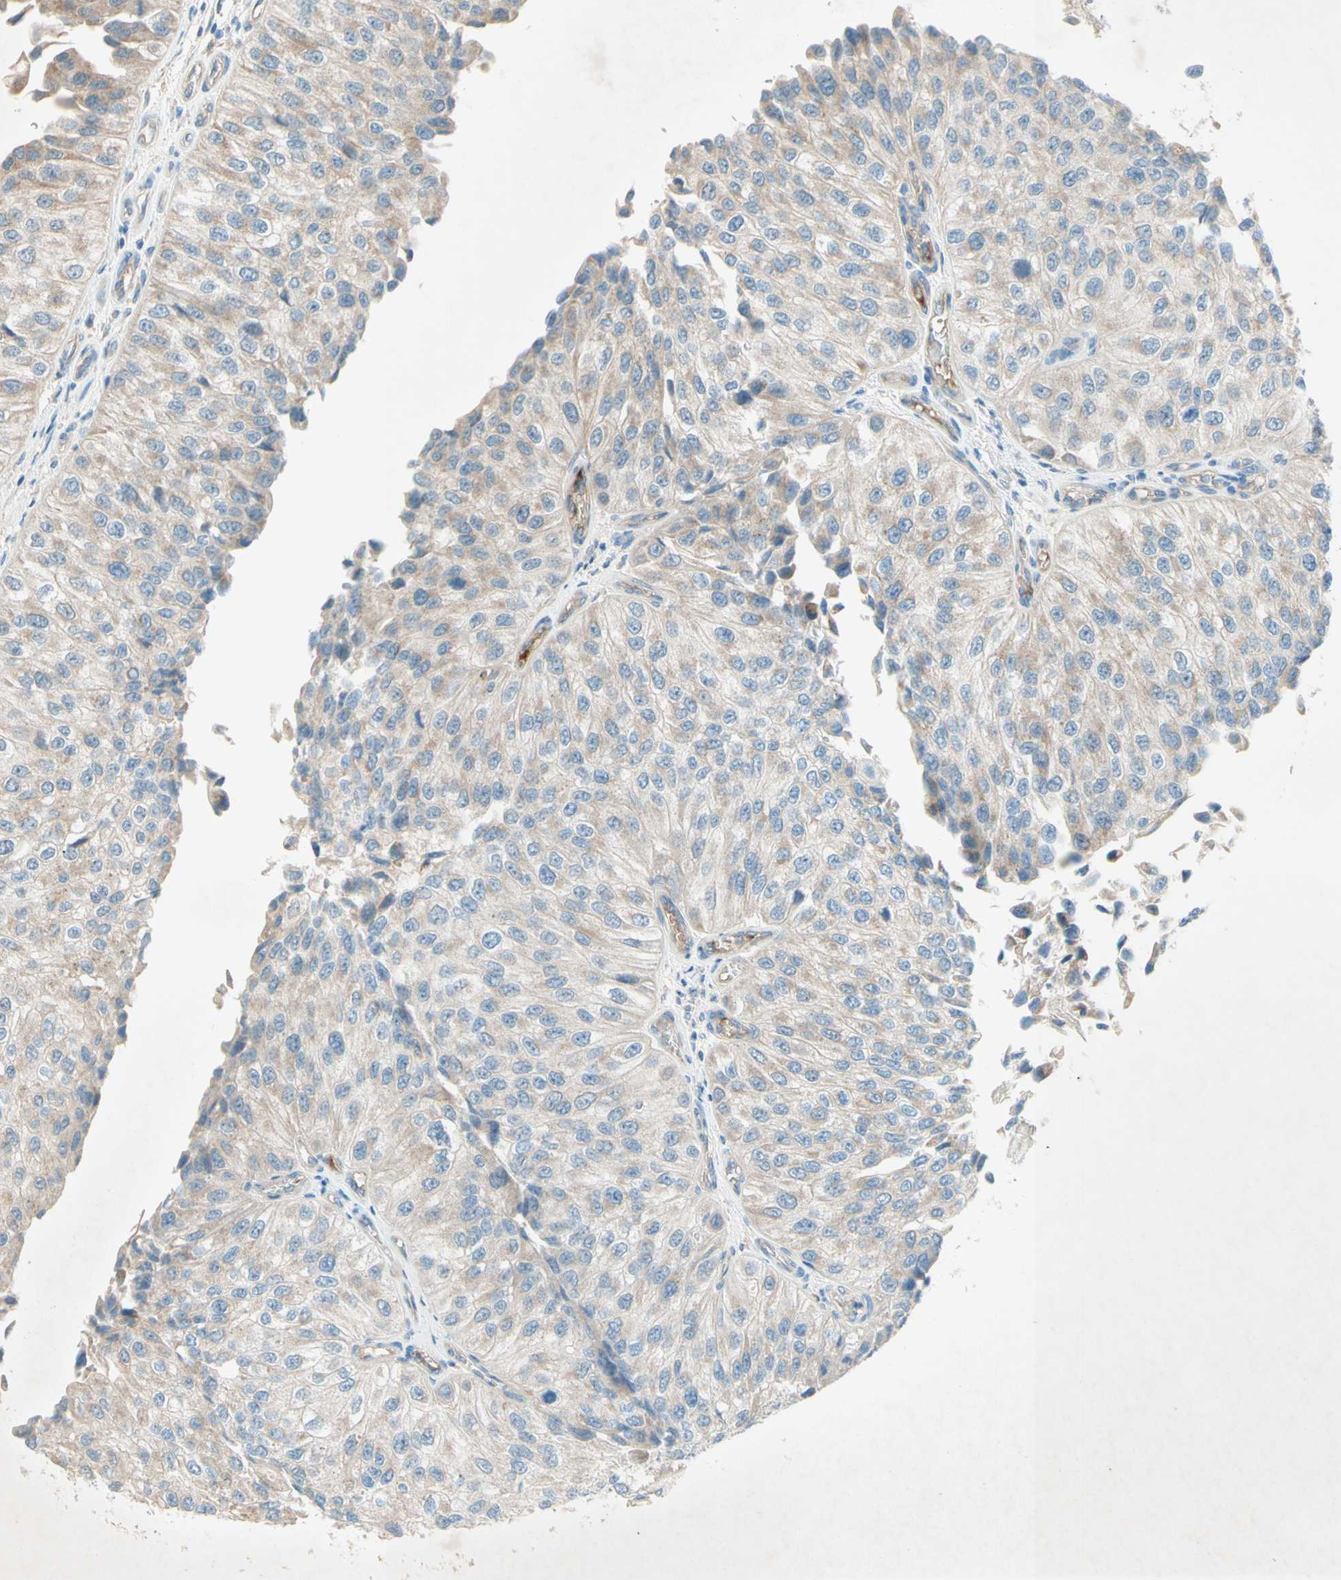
{"staining": {"intensity": "weak", "quantity": "25%-75%", "location": "cytoplasmic/membranous"}, "tissue": "urothelial cancer", "cell_type": "Tumor cells", "image_type": "cancer", "snomed": [{"axis": "morphology", "description": "Urothelial carcinoma, High grade"}, {"axis": "topography", "description": "Kidney"}, {"axis": "topography", "description": "Urinary bladder"}], "caption": "High-grade urothelial carcinoma stained with a protein marker shows weak staining in tumor cells.", "gene": "IL2", "patient": {"sex": "male", "age": 77}}